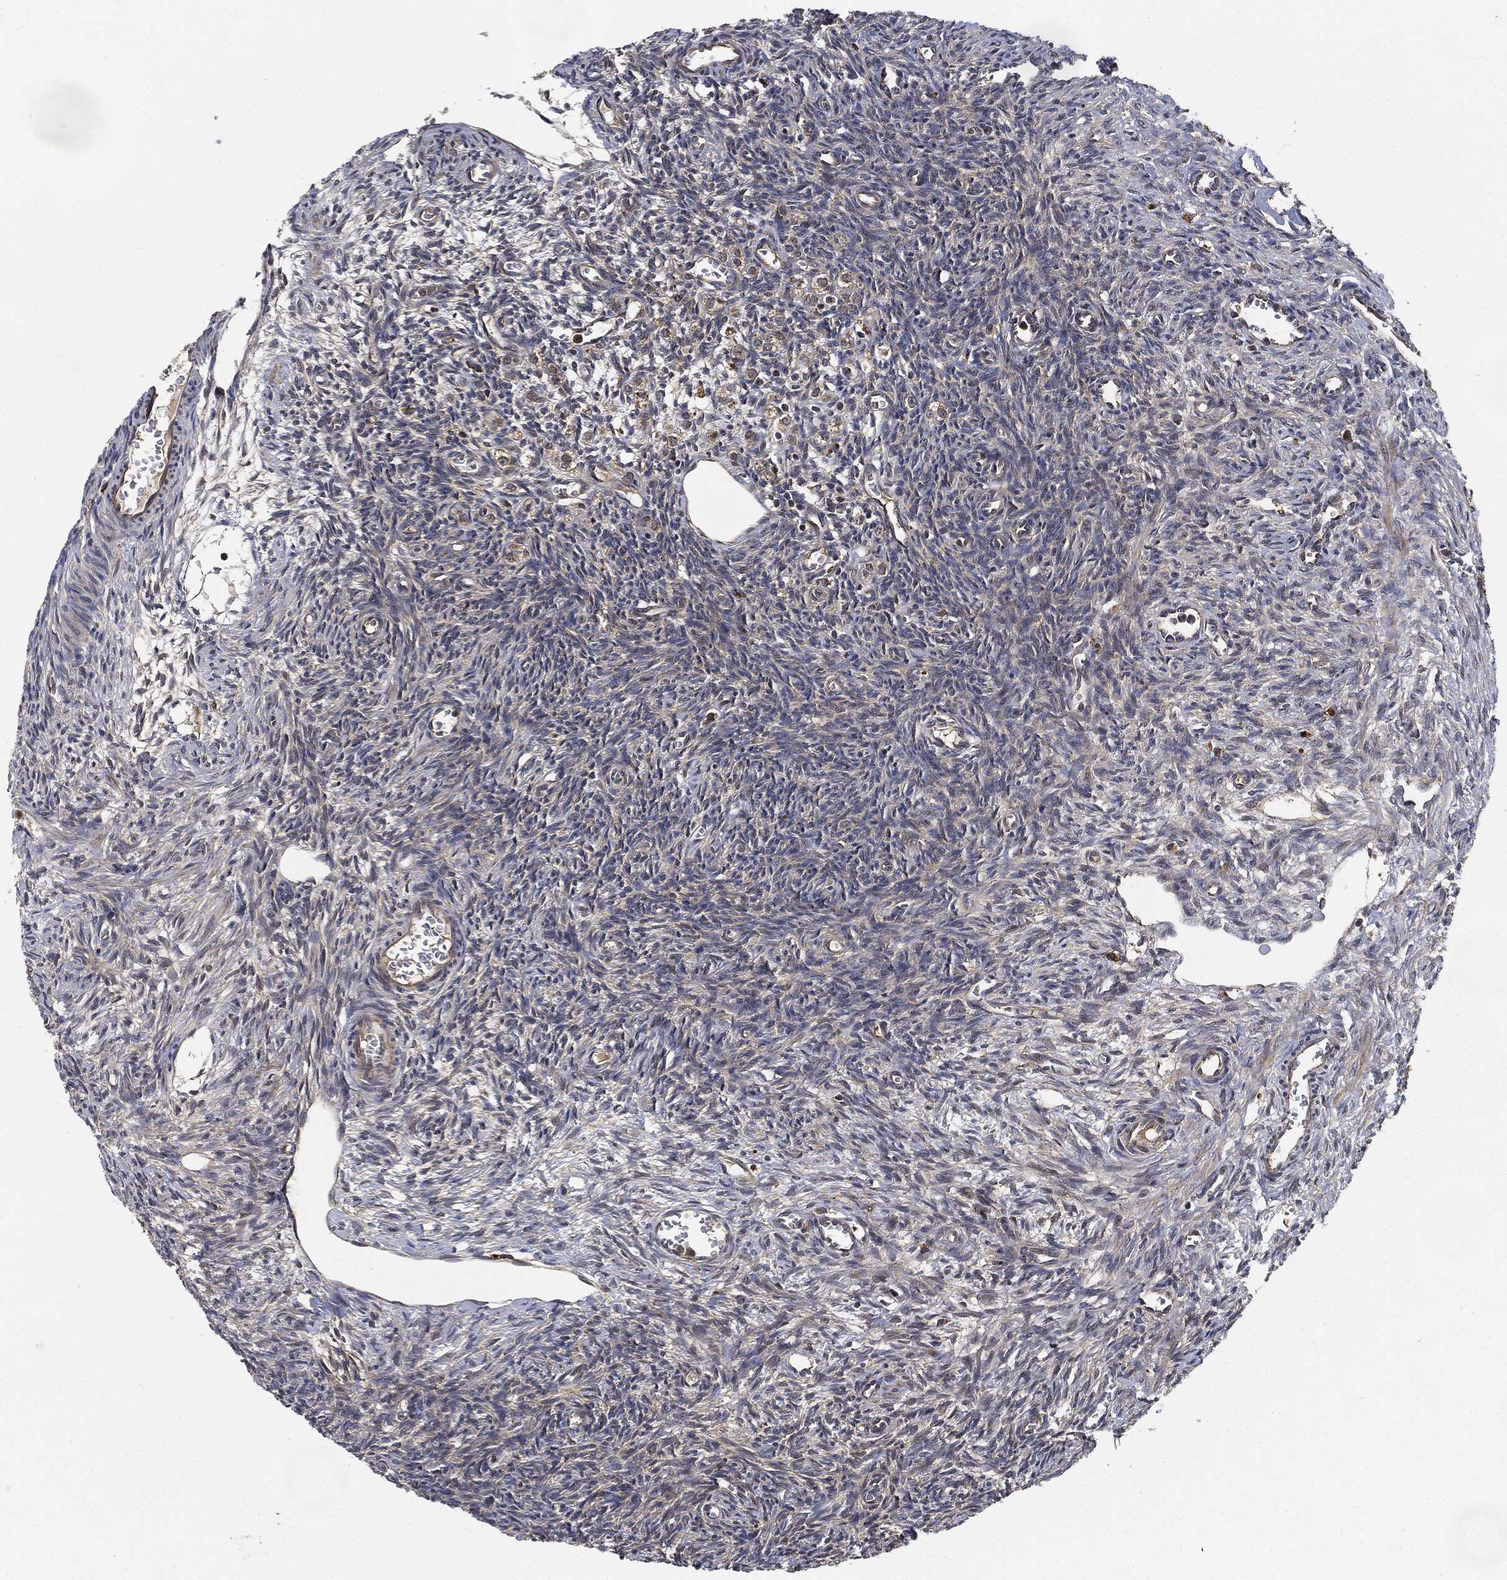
{"staining": {"intensity": "moderate", "quantity": ">75%", "location": "cytoplasmic/membranous"}, "tissue": "ovary", "cell_type": "Follicle cells", "image_type": "normal", "snomed": [{"axis": "morphology", "description": "Normal tissue, NOS"}, {"axis": "topography", "description": "Ovary"}], "caption": "Benign ovary was stained to show a protein in brown. There is medium levels of moderate cytoplasmic/membranous positivity in approximately >75% of follicle cells.", "gene": "MLST8", "patient": {"sex": "female", "age": 27}}